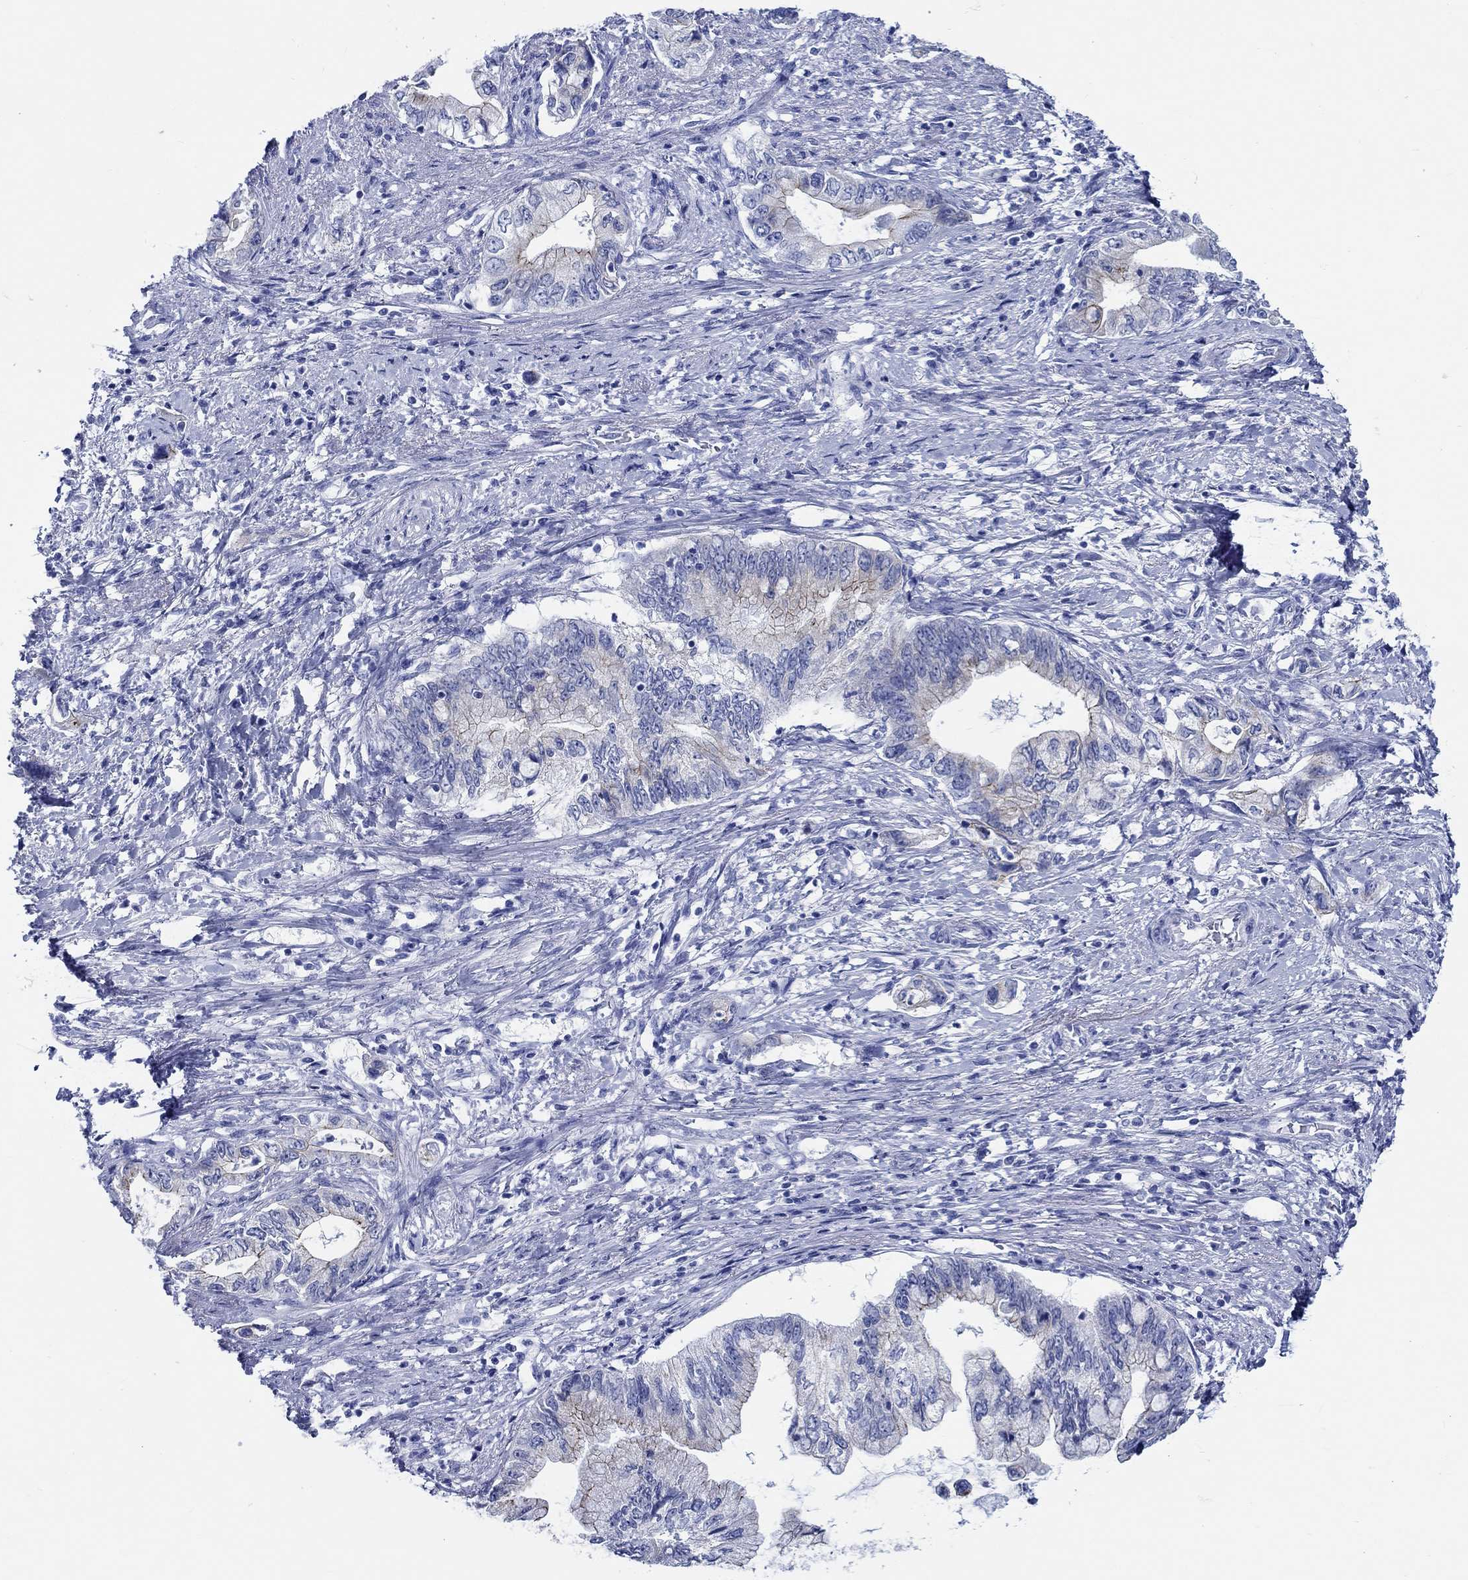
{"staining": {"intensity": "moderate", "quantity": "<25%", "location": "cytoplasmic/membranous"}, "tissue": "pancreatic cancer", "cell_type": "Tumor cells", "image_type": "cancer", "snomed": [{"axis": "morphology", "description": "Adenocarcinoma, NOS"}, {"axis": "topography", "description": "Pancreas"}], "caption": "A high-resolution image shows immunohistochemistry staining of pancreatic adenocarcinoma, which reveals moderate cytoplasmic/membranous expression in approximately <25% of tumor cells.", "gene": "RD3L", "patient": {"sex": "female", "age": 73}}